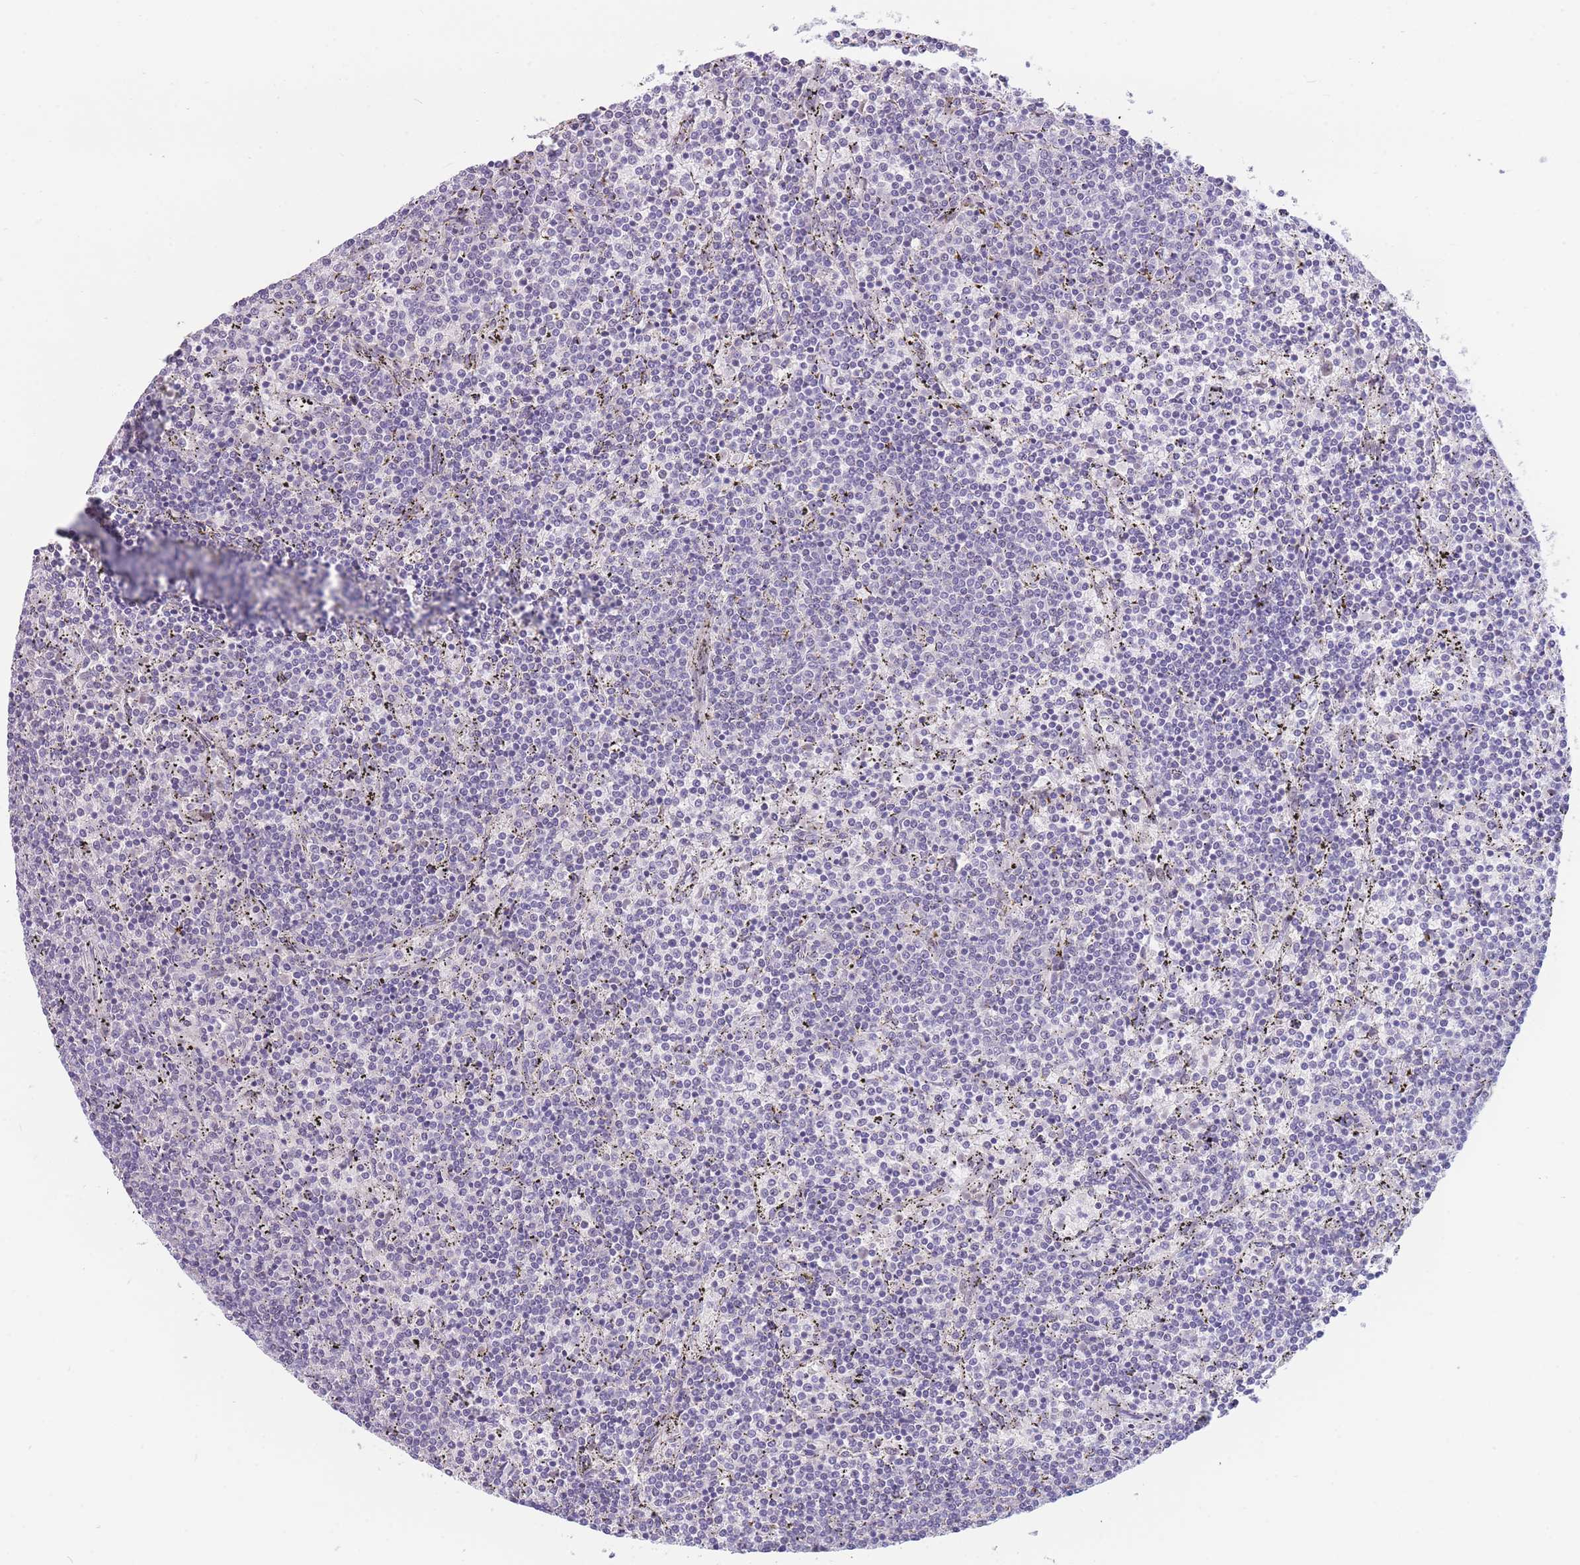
{"staining": {"intensity": "negative", "quantity": "none", "location": "none"}, "tissue": "lymphoma", "cell_type": "Tumor cells", "image_type": "cancer", "snomed": [{"axis": "morphology", "description": "Malignant lymphoma, non-Hodgkin's type, Low grade"}, {"axis": "topography", "description": "Spleen"}], "caption": "A histopathology image of human lymphoma is negative for staining in tumor cells. (DAB (3,3'-diaminobenzidine) immunohistochemistry with hematoxylin counter stain).", "gene": "SHCBP1", "patient": {"sex": "female", "age": 50}}